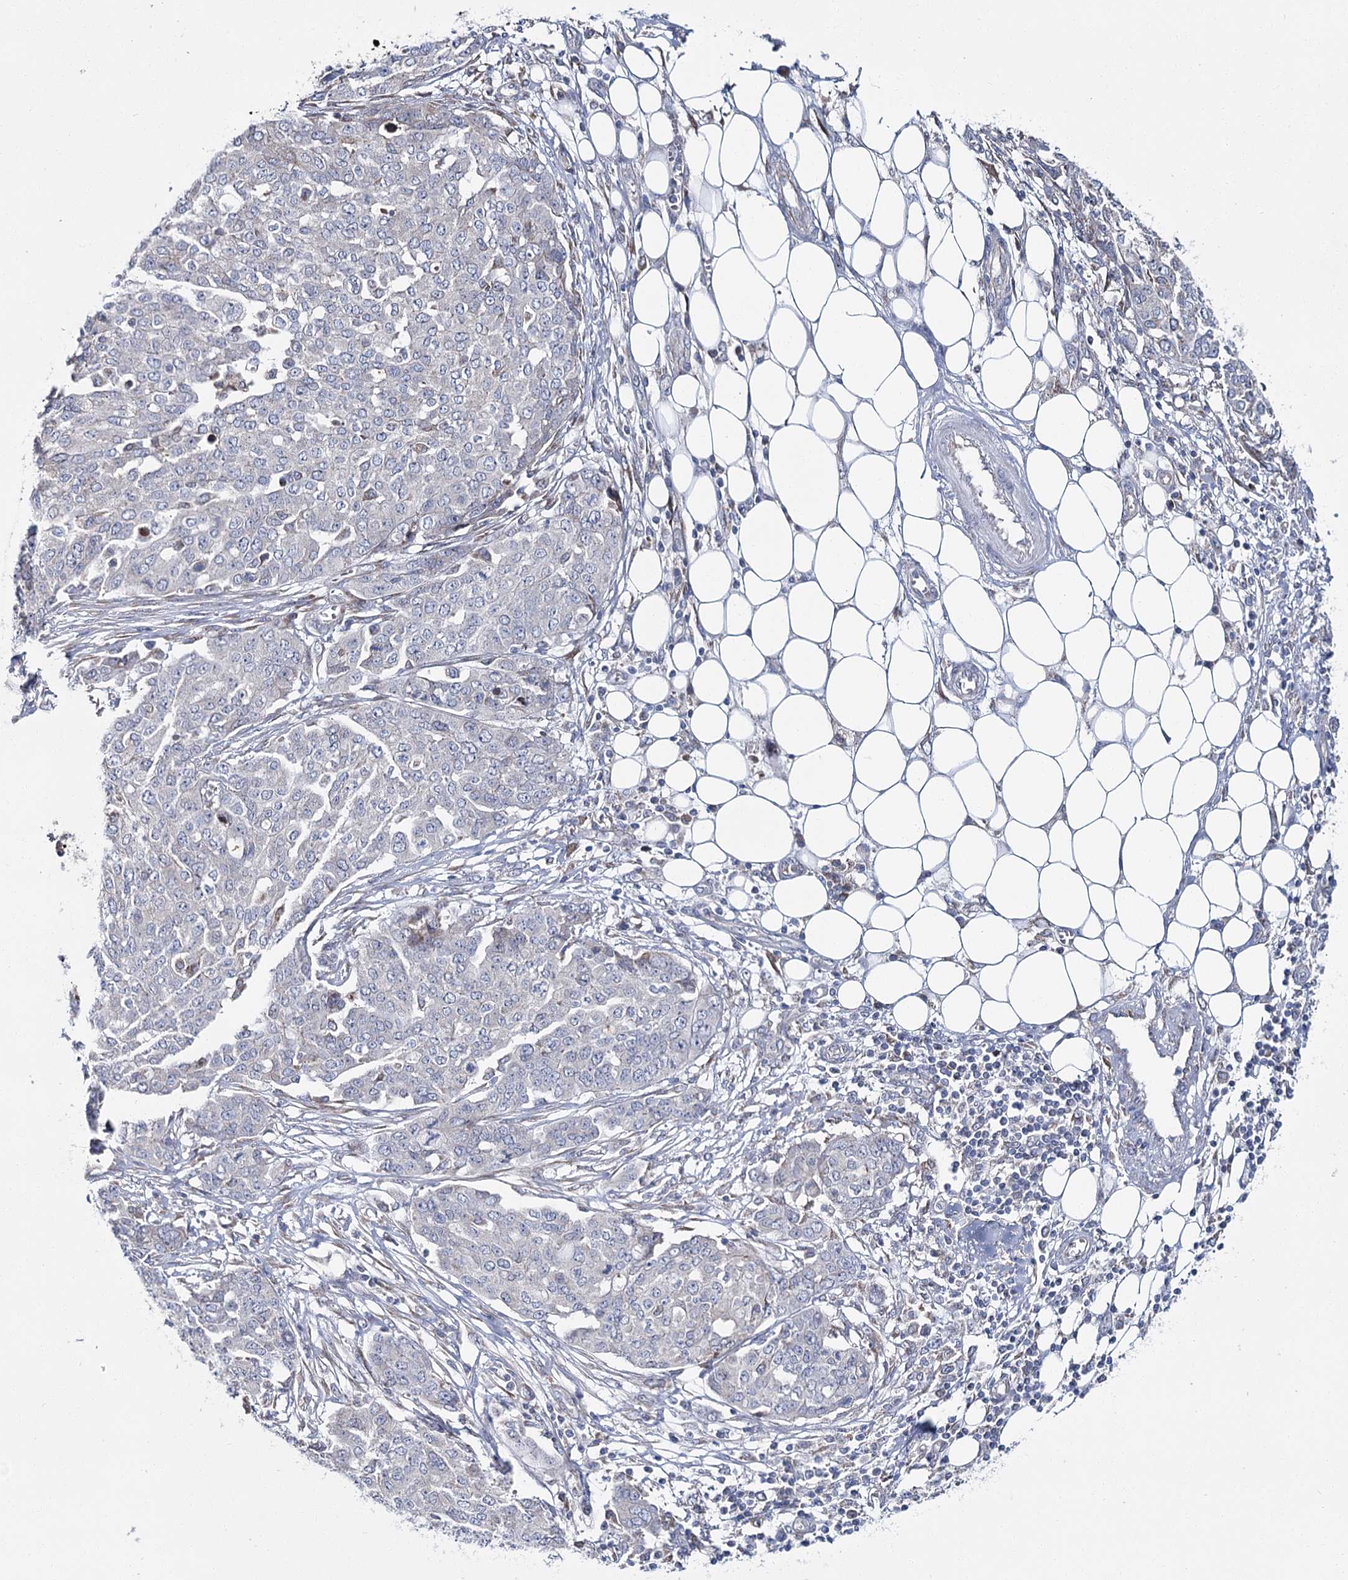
{"staining": {"intensity": "negative", "quantity": "none", "location": "none"}, "tissue": "ovarian cancer", "cell_type": "Tumor cells", "image_type": "cancer", "snomed": [{"axis": "morphology", "description": "Cystadenocarcinoma, serous, NOS"}, {"axis": "topography", "description": "Soft tissue"}, {"axis": "topography", "description": "Ovary"}], "caption": "Tumor cells are negative for protein expression in human serous cystadenocarcinoma (ovarian).", "gene": "CPLANE1", "patient": {"sex": "female", "age": 57}}